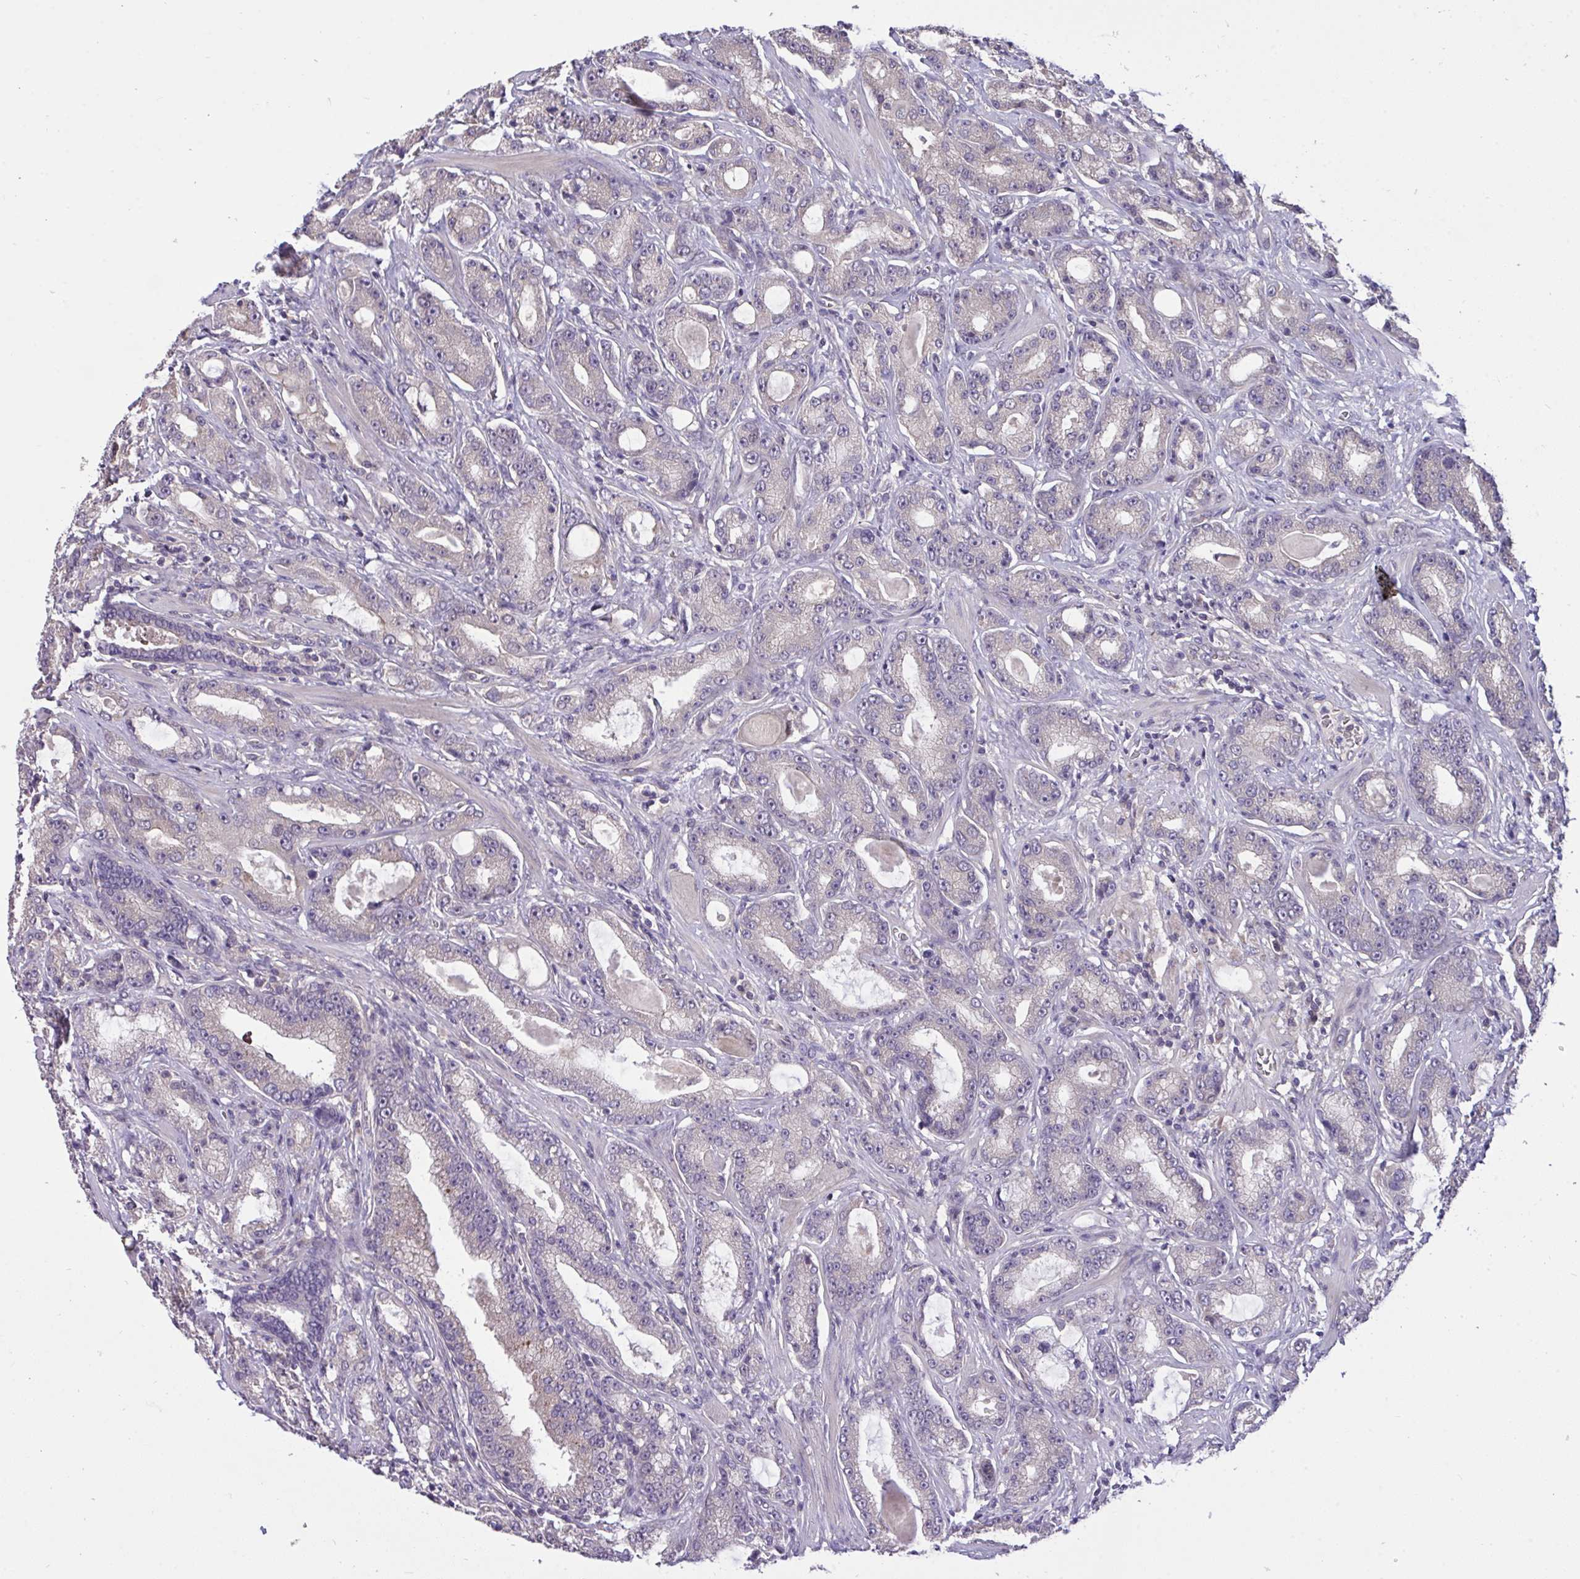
{"staining": {"intensity": "negative", "quantity": "none", "location": "none"}, "tissue": "prostate cancer", "cell_type": "Tumor cells", "image_type": "cancer", "snomed": [{"axis": "morphology", "description": "Adenocarcinoma, High grade"}, {"axis": "topography", "description": "Prostate"}], "caption": "This is an immunohistochemistry image of human adenocarcinoma (high-grade) (prostate). There is no positivity in tumor cells.", "gene": "C19orf54", "patient": {"sex": "male", "age": 65}}